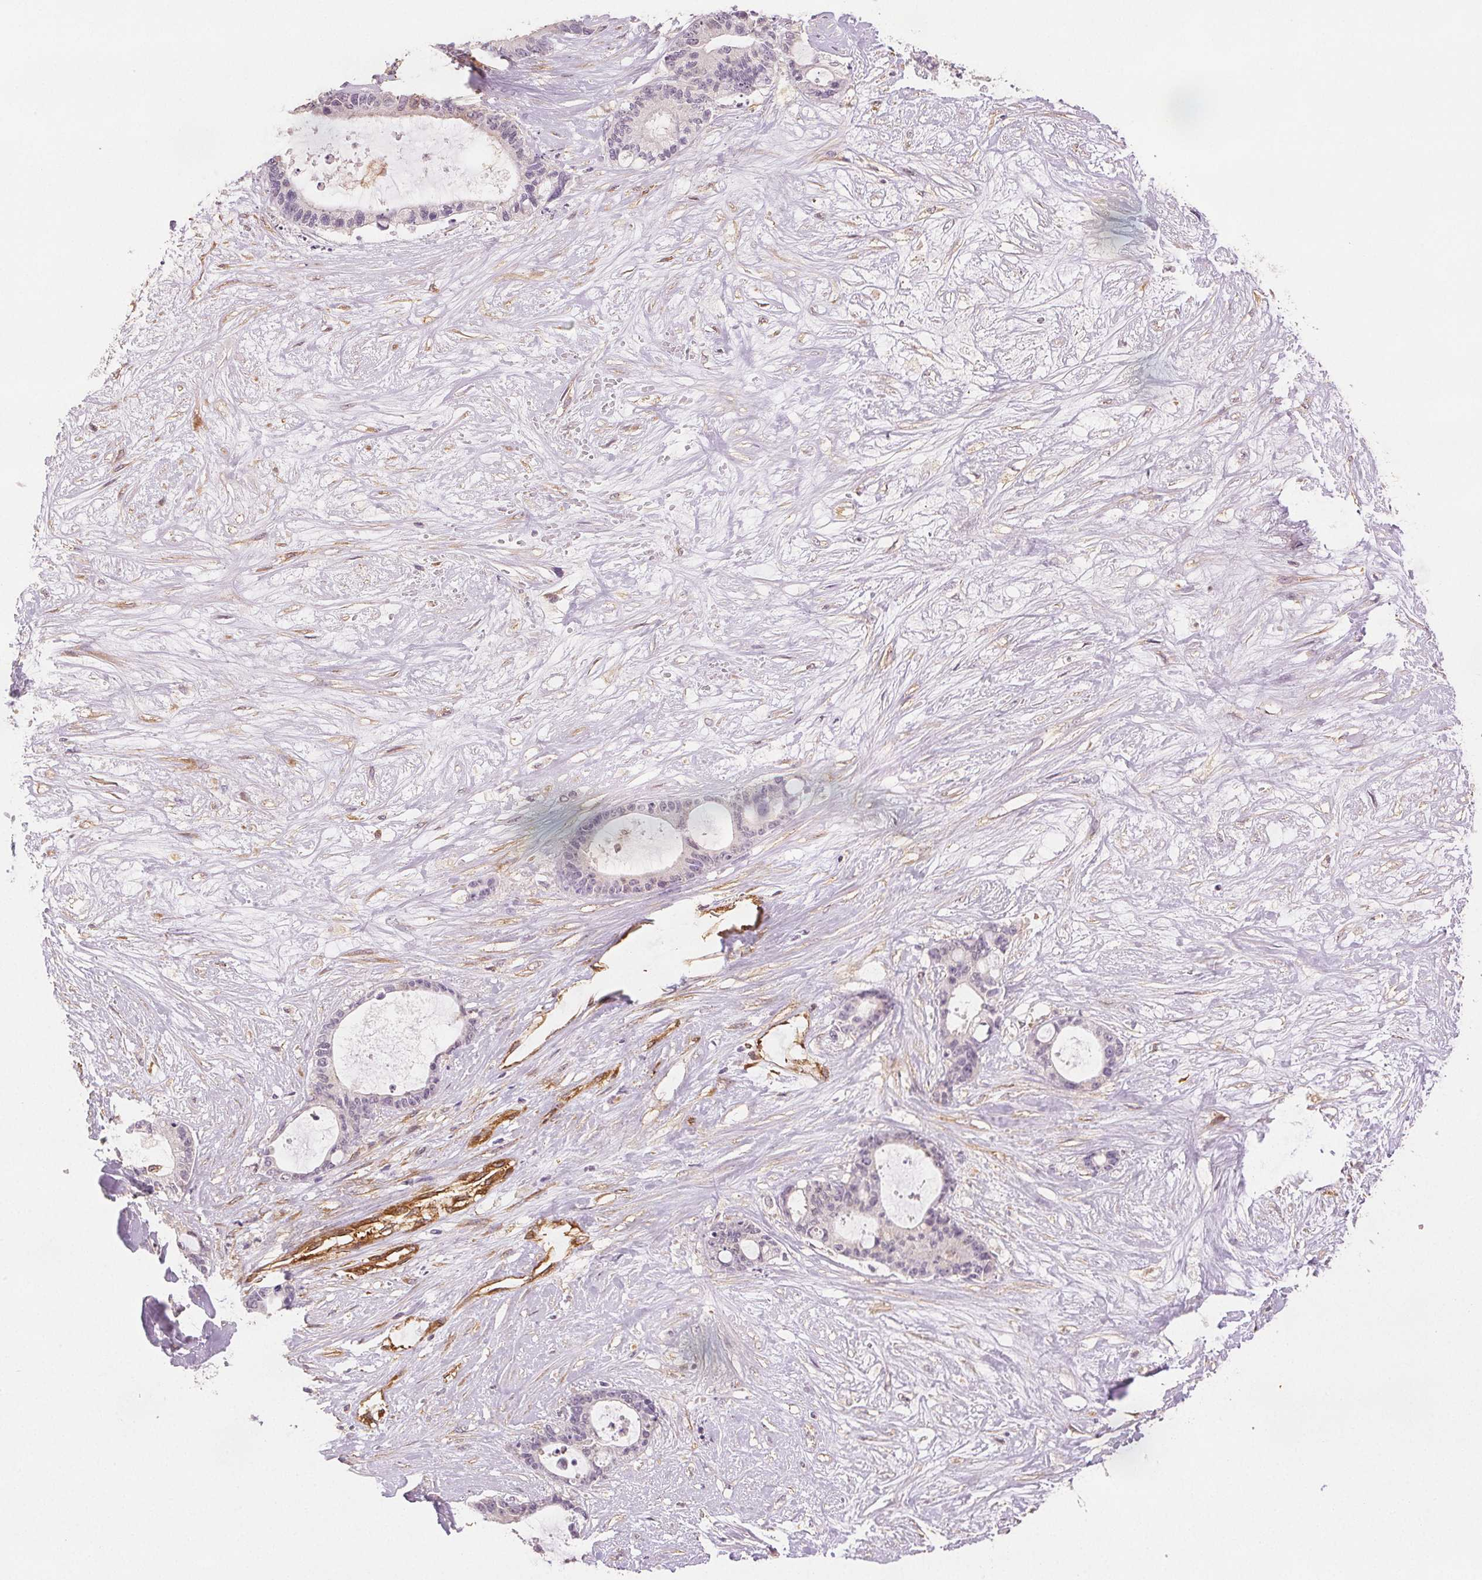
{"staining": {"intensity": "negative", "quantity": "none", "location": "none"}, "tissue": "liver cancer", "cell_type": "Tumor cells", "image_type": "cancer", "snomed": [{"axis": "morphology", "description": "Normal tissue, NOS"}, {"axis": "morphology", "description": "Cholangiocarcinoma"}, {"axis": "topography", "description": "Liver"}, {"axis": "topography", "description": "Peripheral nerve tissue"}], "caption": "High magnification brightfield microscopy of cholangiocarcinoma (liver) stained with DAB (brown) and counterstained with hematoxylin (blue): tumor cells show no significant positivity.", "gene": "DIAPH2", "patient": {"sex": "female", "age": 73}}